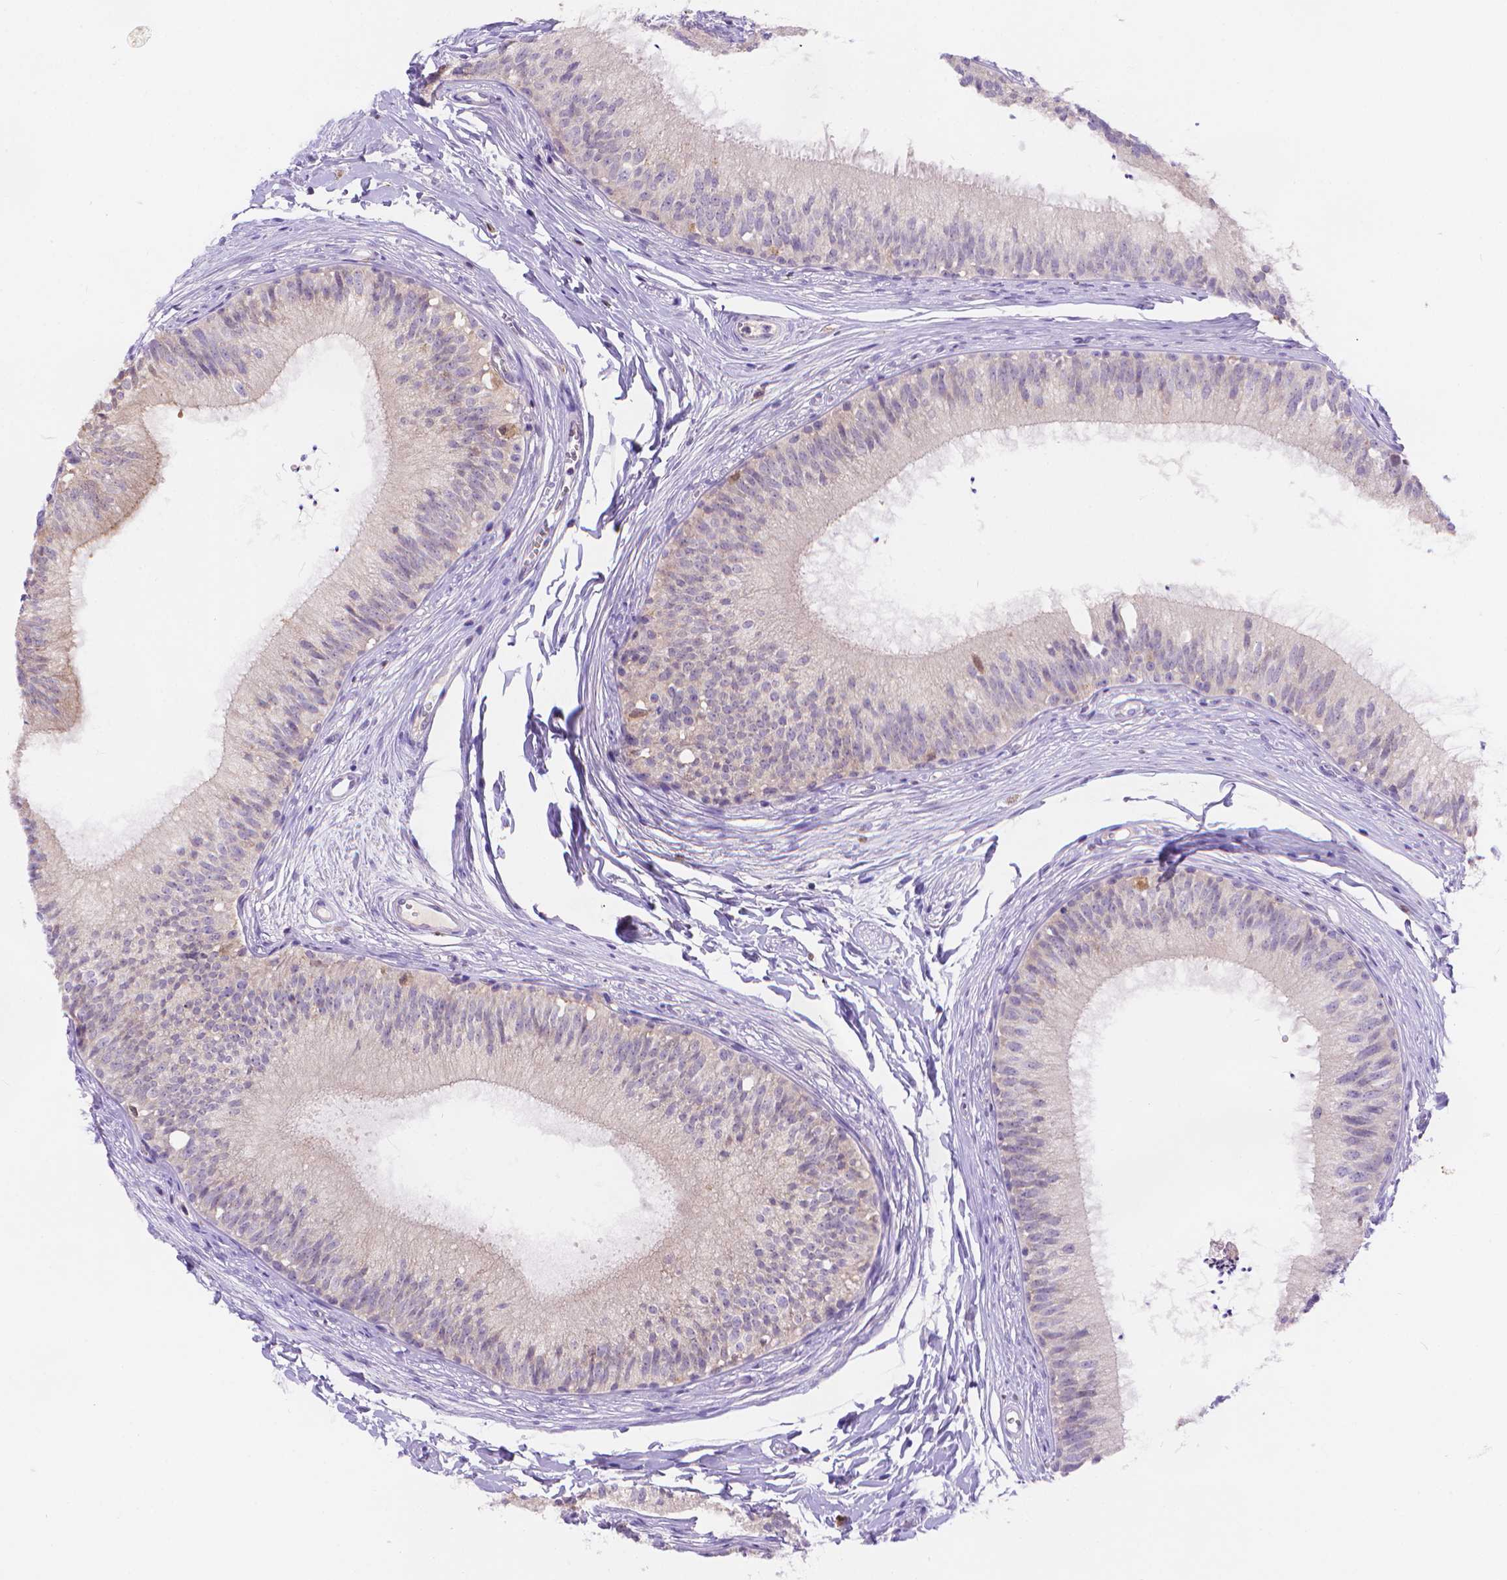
{"staining": {"intensity": "weak", "quantity": "<25%", "location": "cytoplasmic/membranous"}, "tissue": "epididymis", "cell_type": "Glandular cells", "image_type": "normal", "snomed": [{"axis": "morphology", "description": "Normal tissue, NOS"}, {"axis": "topography", "description": "Epididymis"}], "caption": "Immunohistochemistry (IHC) micrograph of benign epididymis stained for a protein (brown), which demonstrates no staining in glandular cells. (DAB immunohistochemistry with hematoxylin counter stain).", "gene": "FGD2", "patient": {"sex": "male", "age": 29}}